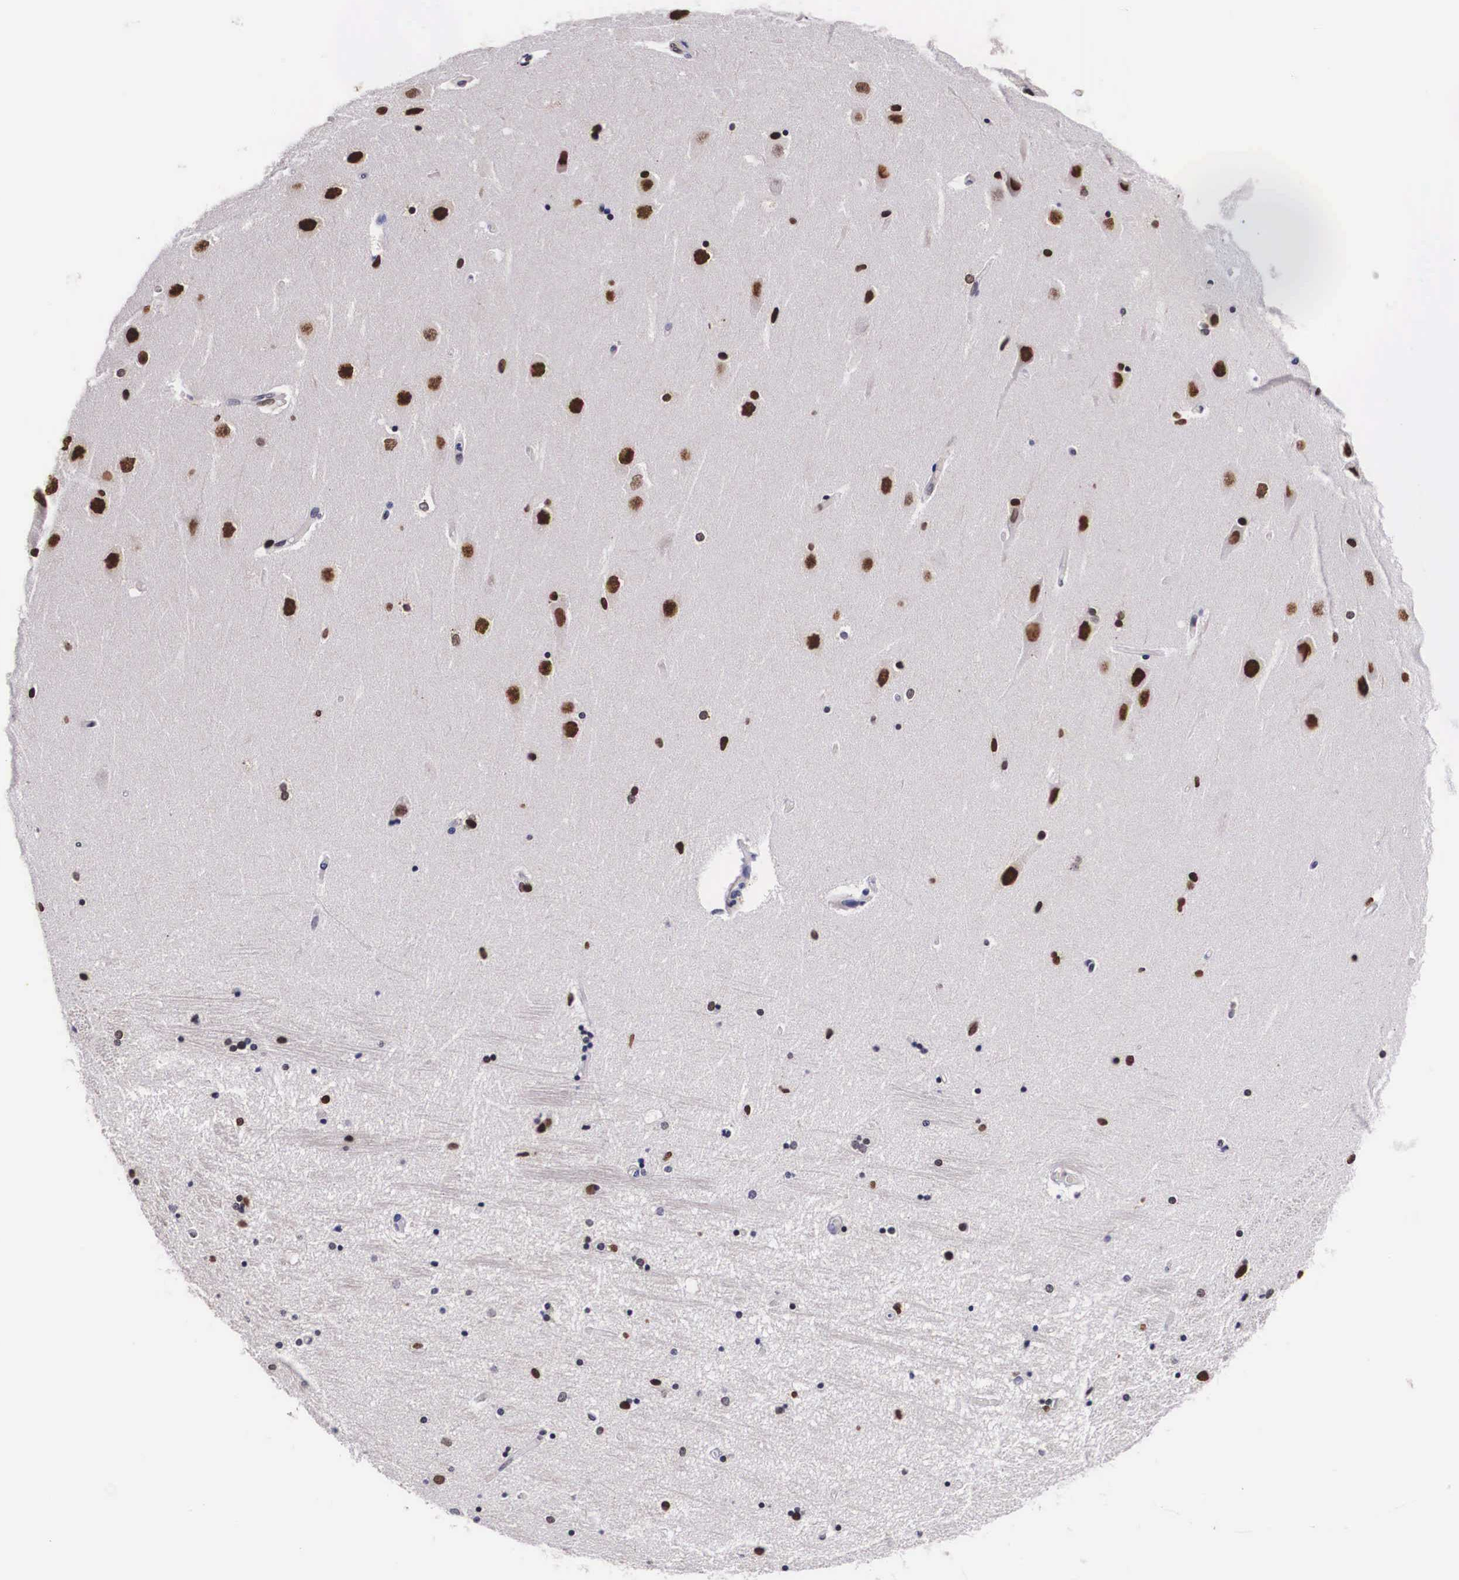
{"staining": {"intensity": "negative", "quantity": "none", "location": "none"}, "tissue": "hippocampus", "cell_type": "Glial cells", "image_type": "normal", "snomed": [{"axis": "morphology", "description": "Normal tissue, NOS"}, {"axis": "topography", "description": "Hippocampus"}], "caption": "This is a micrograph of immunohistochemistry (IHC) staining of normal hippocampus, which shows no expression in glial cells. (DAB (3,3'-diaminobenzidine) IHC visualized using brightfield microscopy, high magnification).", "gene": "KHDRBS3", "patient": {"sex": "female", "age": 54}}